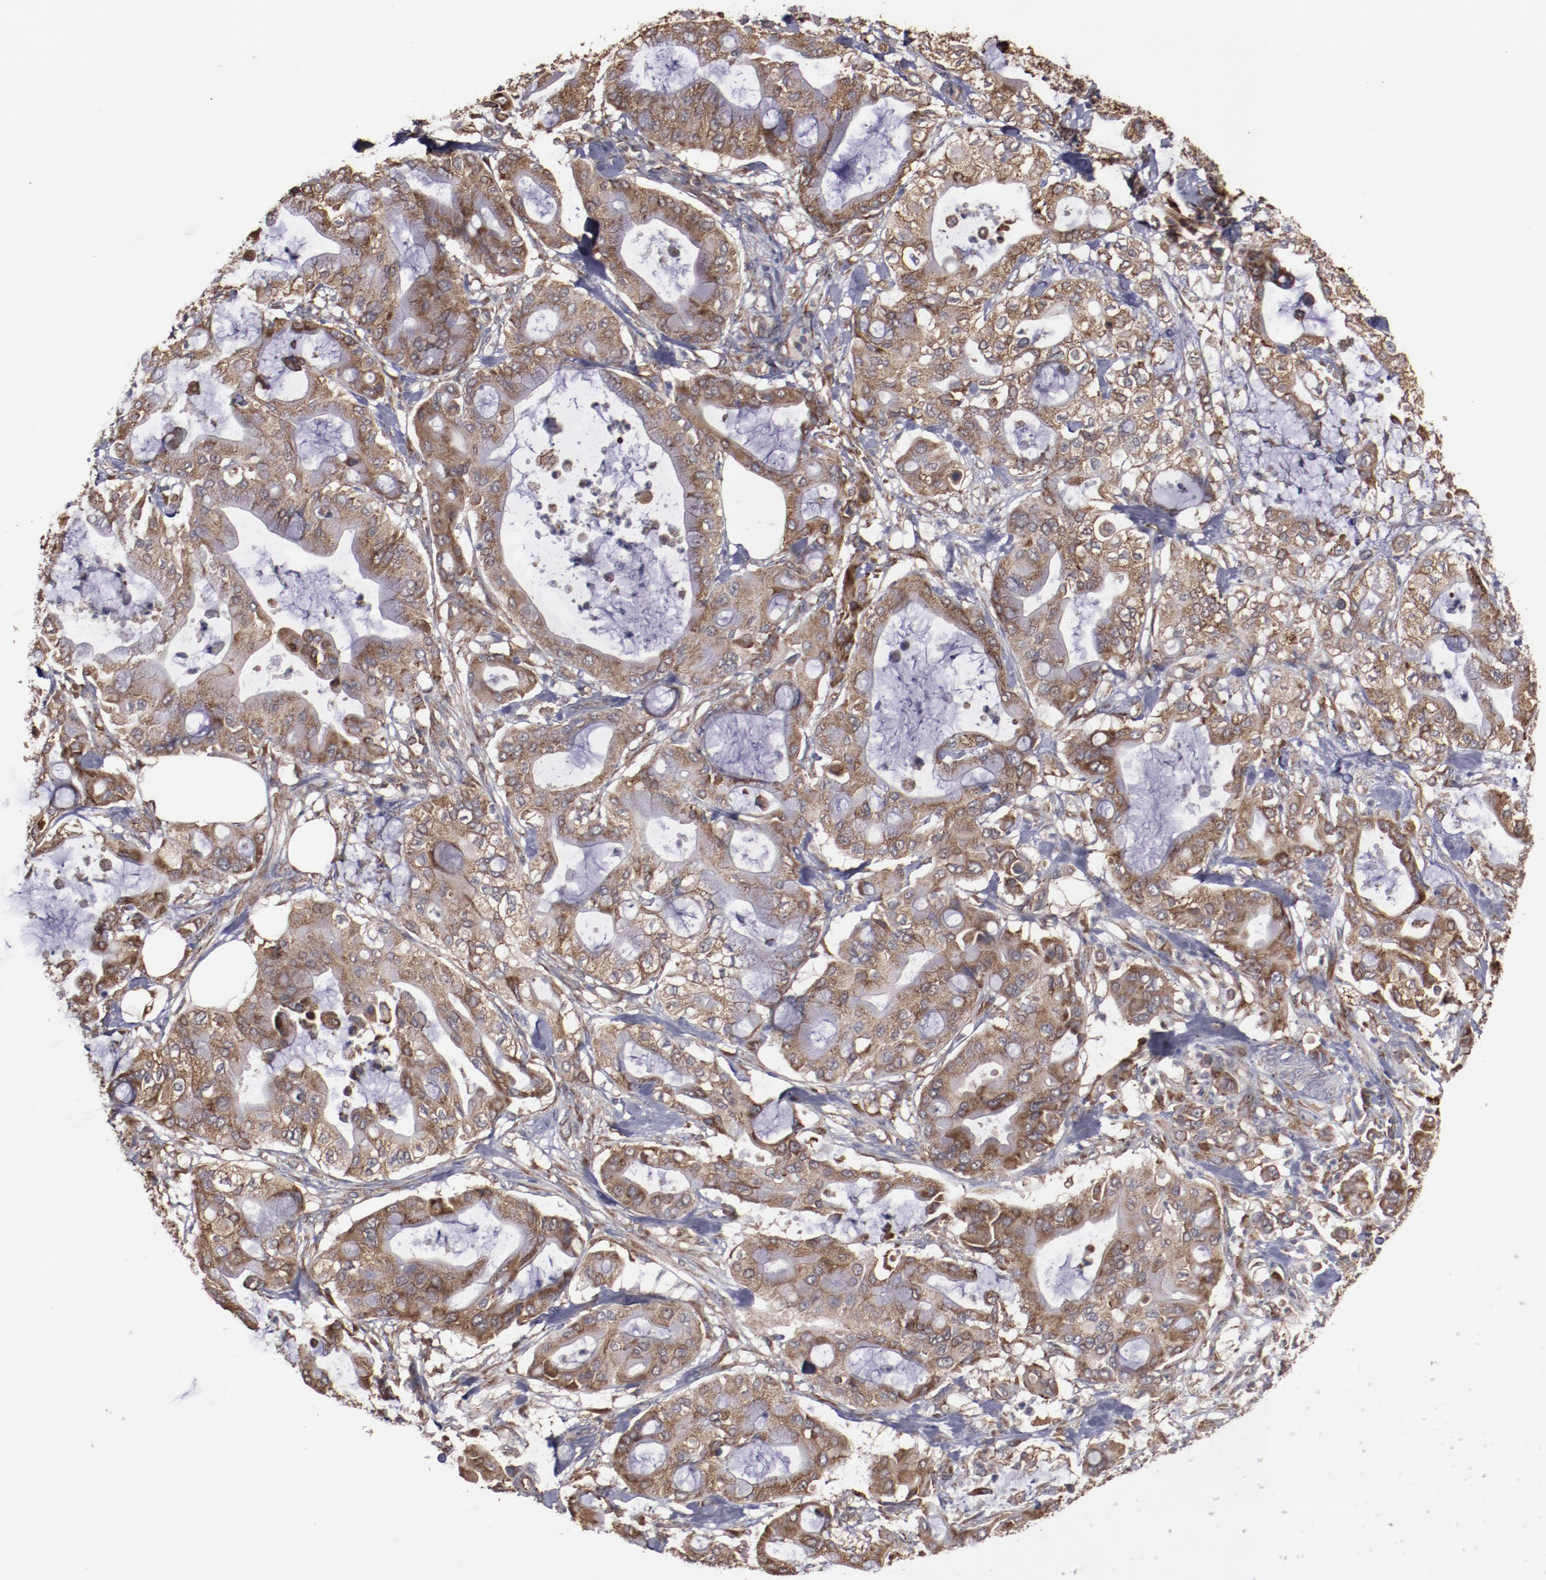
{"staining": {"intensity": "strong", "quantity": ">75%", "location": "cytoplasmic/membranous"}, "tissue": "pancreatic cancer", "cell_type": "Tumor cells", "image_type": "cancer", "snomed": [{"axis": "morphology", "description": "Adenocarcinoma, NOS"}, {"axis": "morphology", "description": "Adenocarcinoma, metastatic, NOS"}, {"axis": "topography", "description": "Lymph node"}, {"axis": "topography", "description": "Pancreas"}, {"axis": "topography", "description": "Duodenum"}], "caption": "Immunohistochemical staining of adenocarcinoma (pancreatic) exhibits high levels of strong cytoplasmic/membranous positivity in approximately >75% of tumor cells.", "gene": "RPS4Y1", "patient": {"sex": "female", "age": 64}}